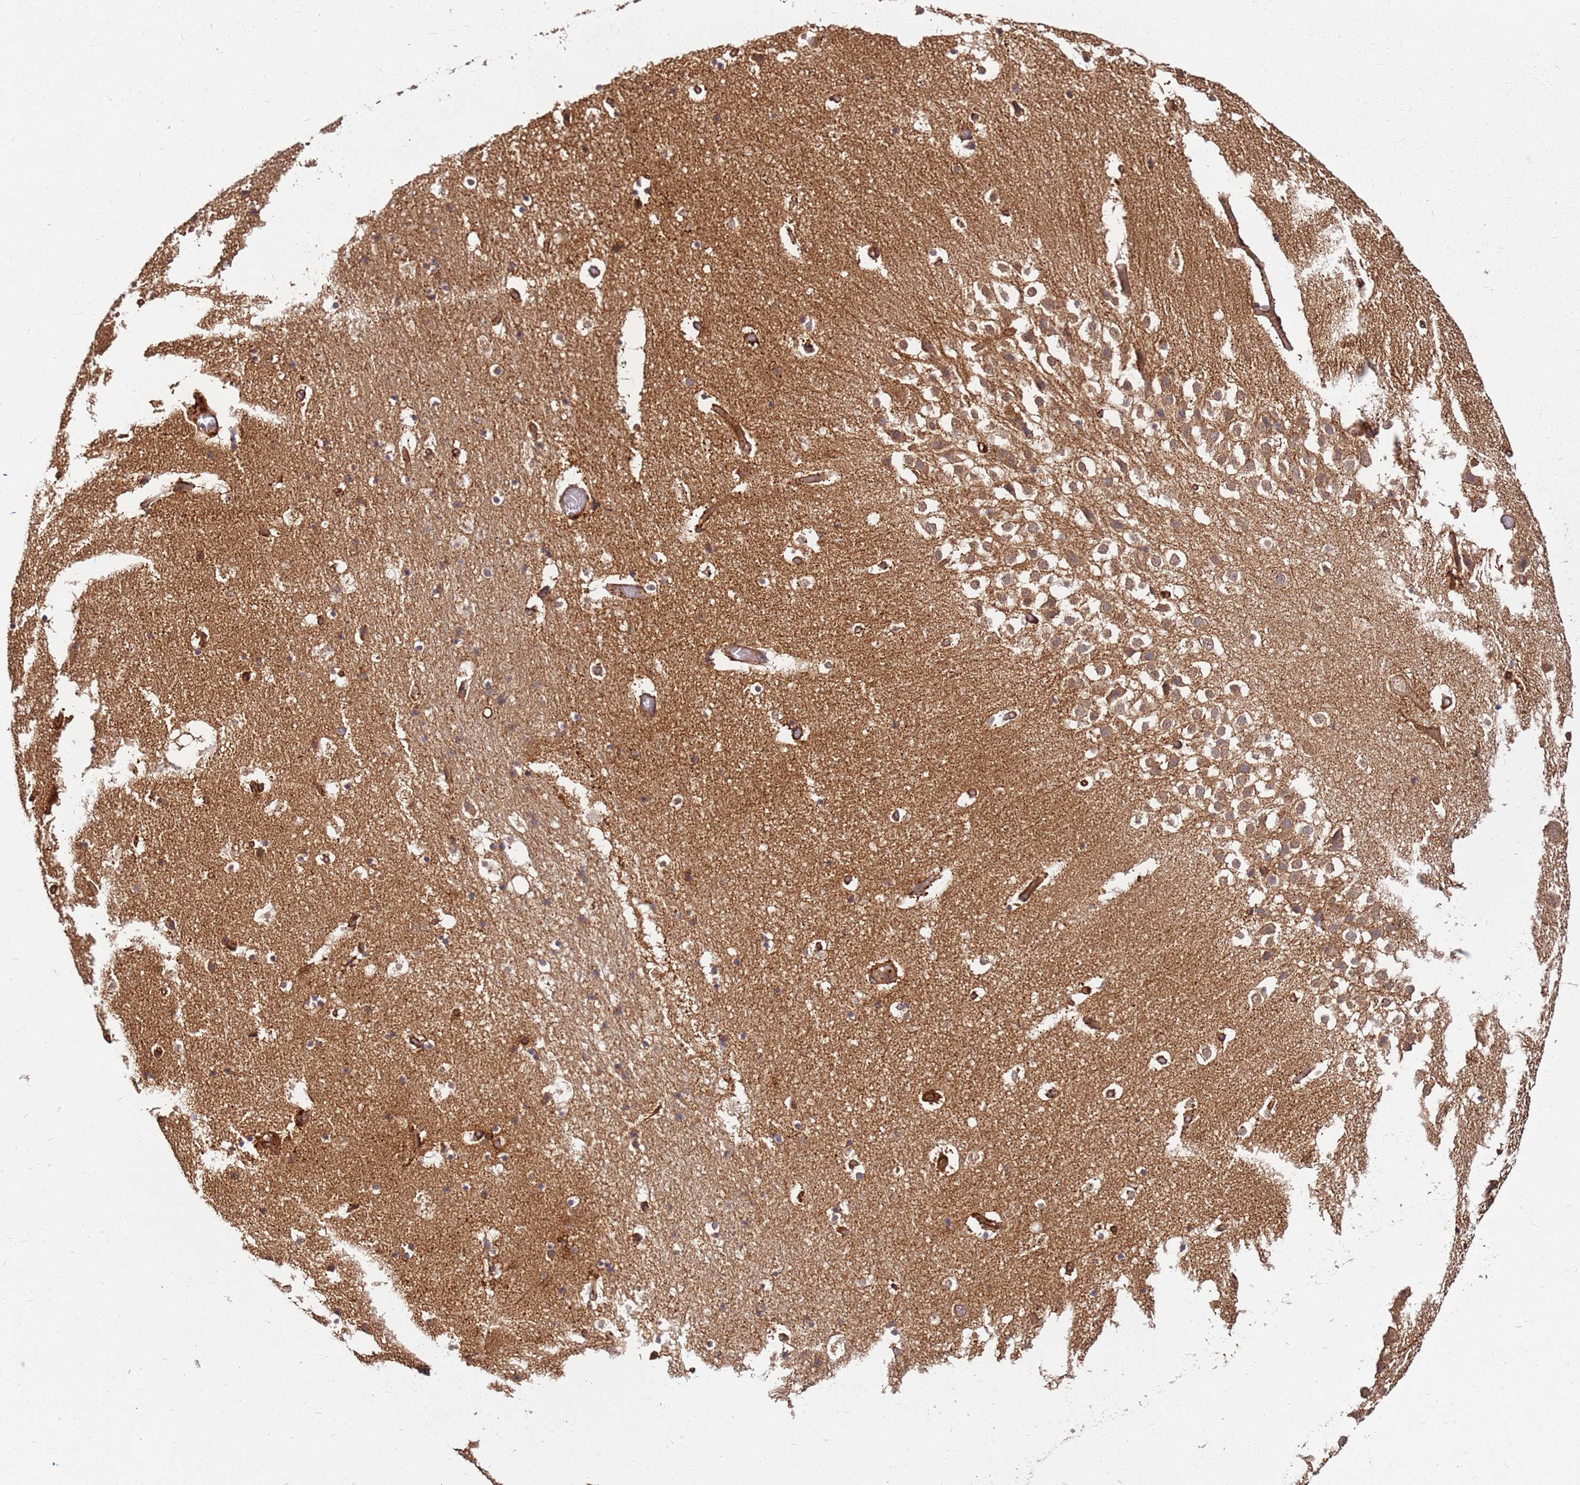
{"staining": {"intensity": "moderate", "quantity": "25%-75%", "location": "cytoplasmic/membranous"}, "tissue": "hippocampus", "cell_type": "Glial cells", "image_type": "normal", "snomed": [{"axis": "morphology", "description": "Normal tissue, NOS"}, {"axis": "topography", "description": "Hippocampus"}], "caption": "IHC of unremarkable hippocampus exhibits medium levels of moderate cytoplasmic/membranous expression in about 25%-75% of glial cells.", "gene": "DVL3", "patient": {"sex": "female", "age": 52}}